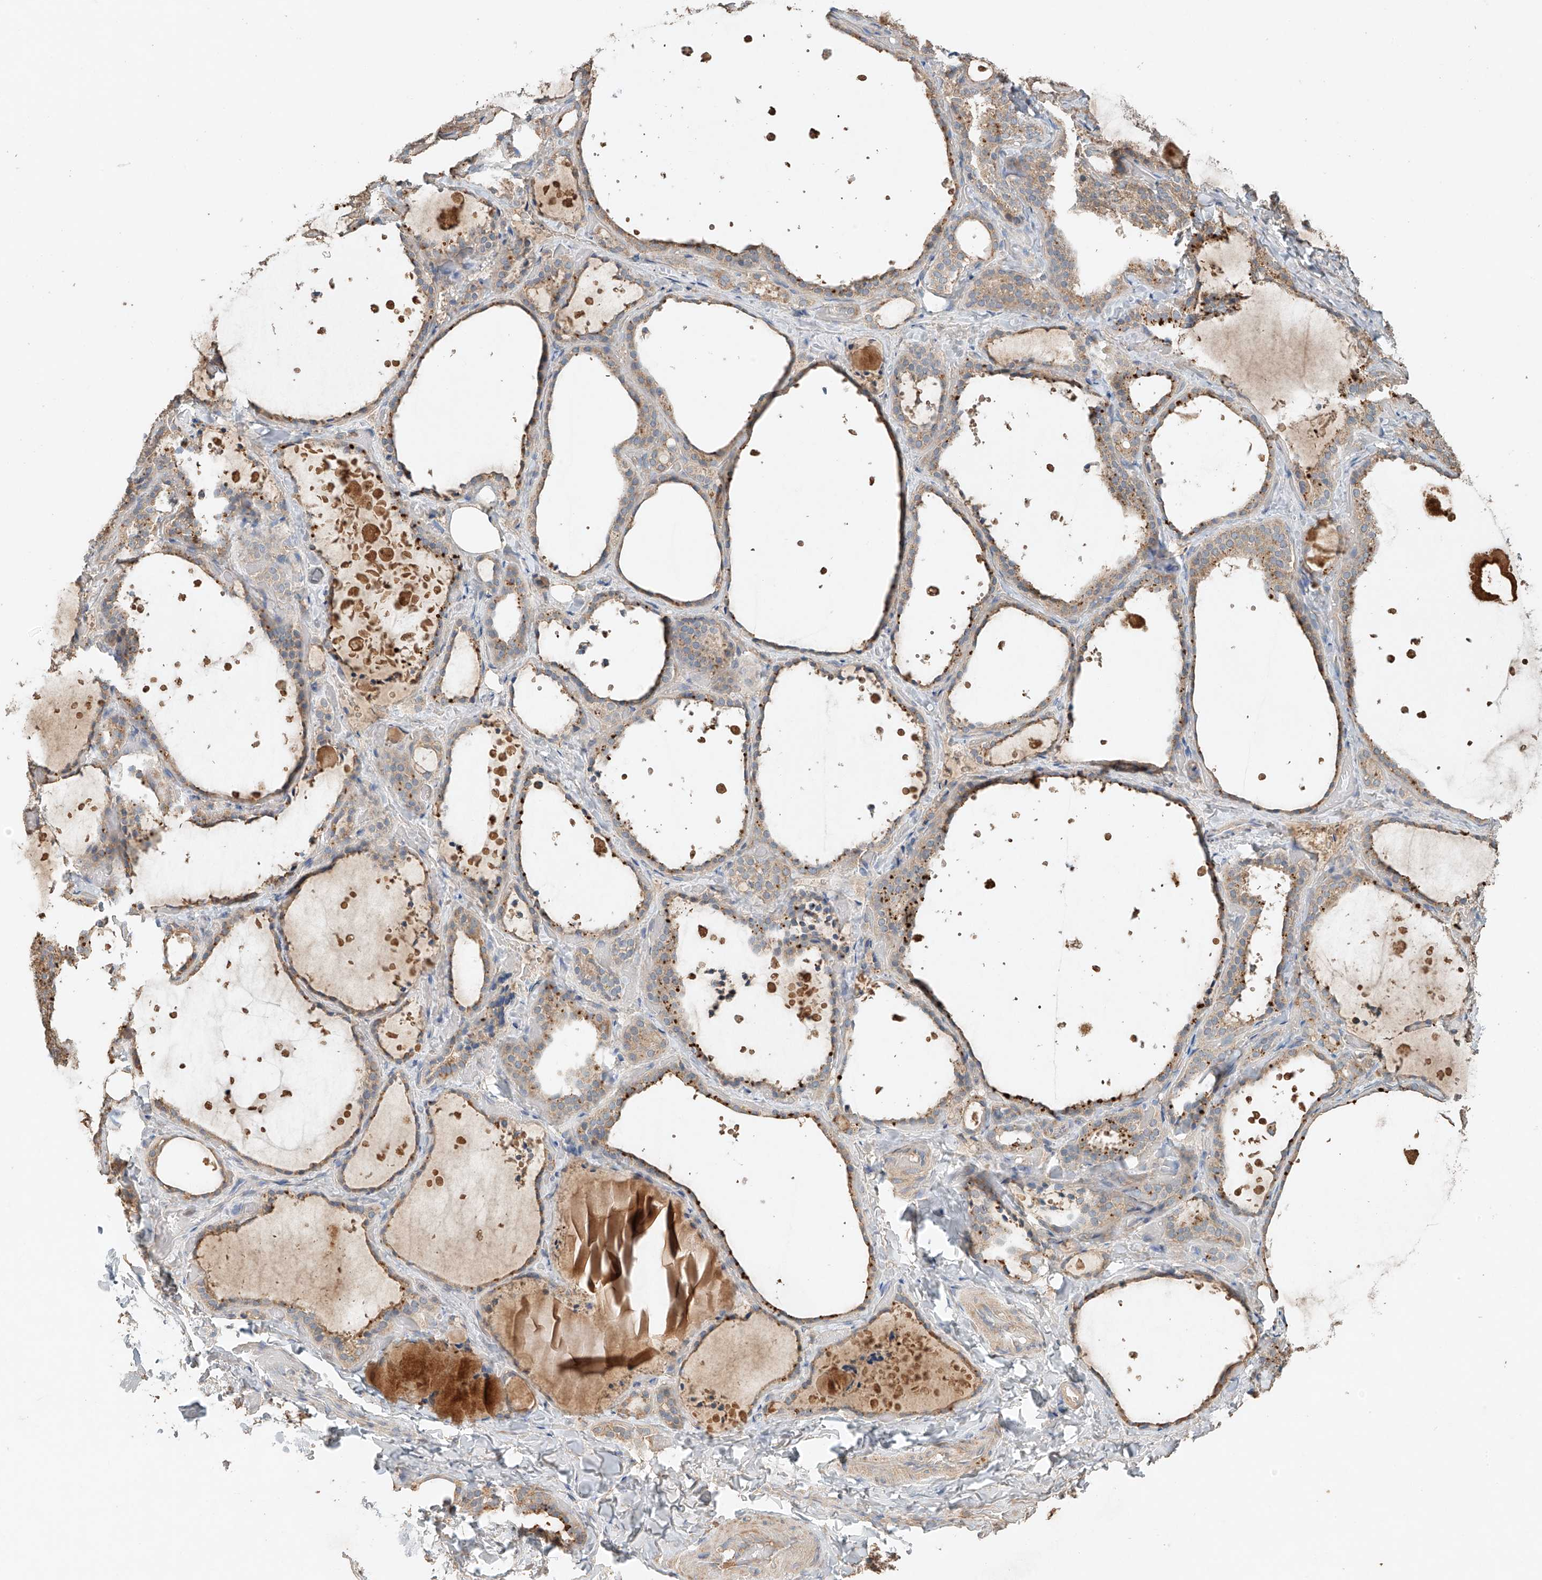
{"staining": {"intensity": "moderate", "quantity": ">75%", "location": "cytoplasmic/membranous"}, "tissue": "thyroid gland", "cell_type": "Glandular cells", "image_type": "normal", "snomed": [{"axis": "morphology", "description": "Normal tissue, NOS"}, {"axis": "topography", "description": "Thyroid gland"}], "caption": "IHC histopathology image of unremarkable thyroid gland: human thyroid gland stained using IHC reveals medium levels of moderate protein expression localized specifically in the cytoplasmic/membranous of glandular cells, appearing as a cytoplasmic/membranous brown color.", "gene": "GNB1L", "patient": {"sex": "female", "age": 44}}